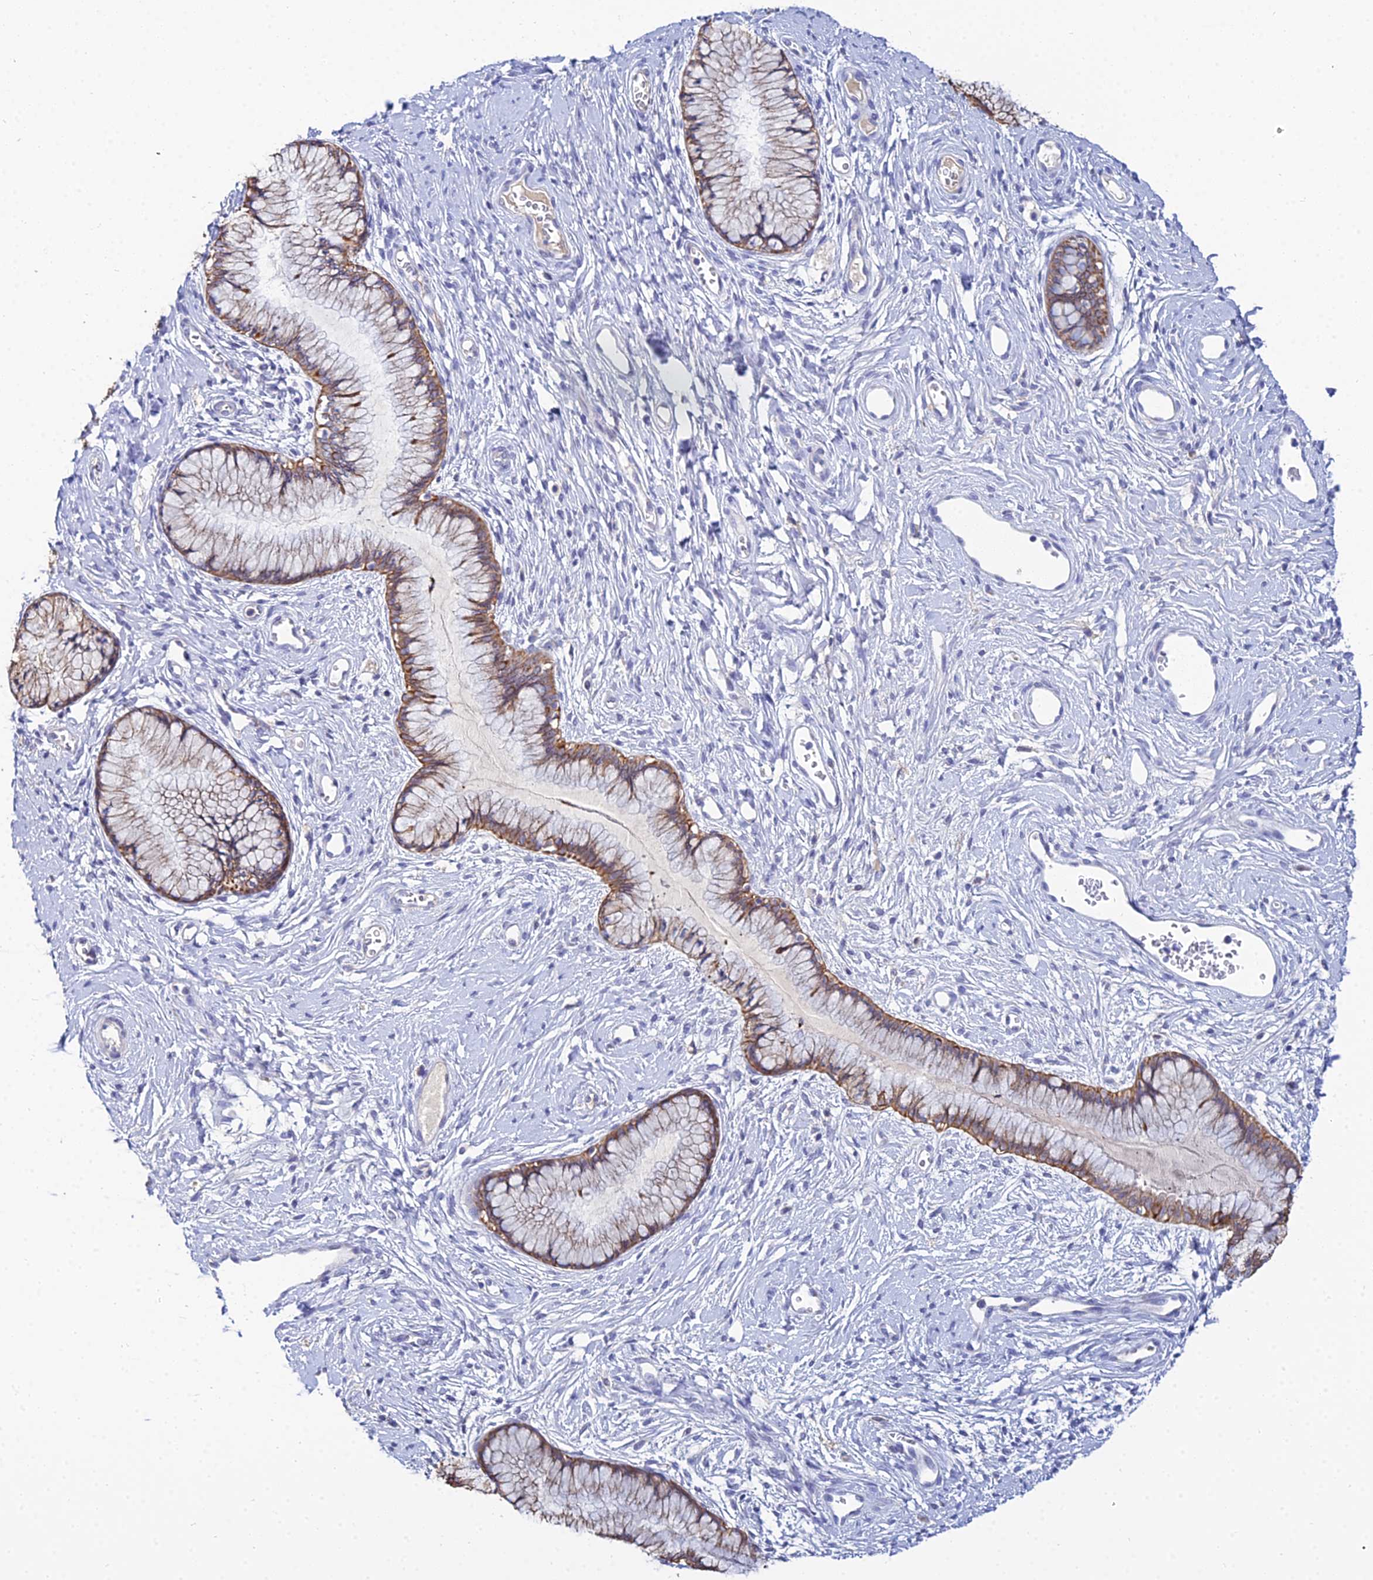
{"staining": {"intensity": "moderate", "quantity": ">75%", "location": "cytoplasmic/membranous"}, "tissue": "cervix", "cell_type": "Glandular cells", "image_type": "normal", "snomed": [{"axis": "morphology", "description": "Normal tissue, NOS"}, {"axis": "topography", "description": "Cervix"}], "caption": "The immunohistochemical stain shows moderate cytoplasmic/membranous positivity in glandular cells of unremarkable cervix.", "gene": "ZXDA", "patient": {"sex": "female", "age": 42}}